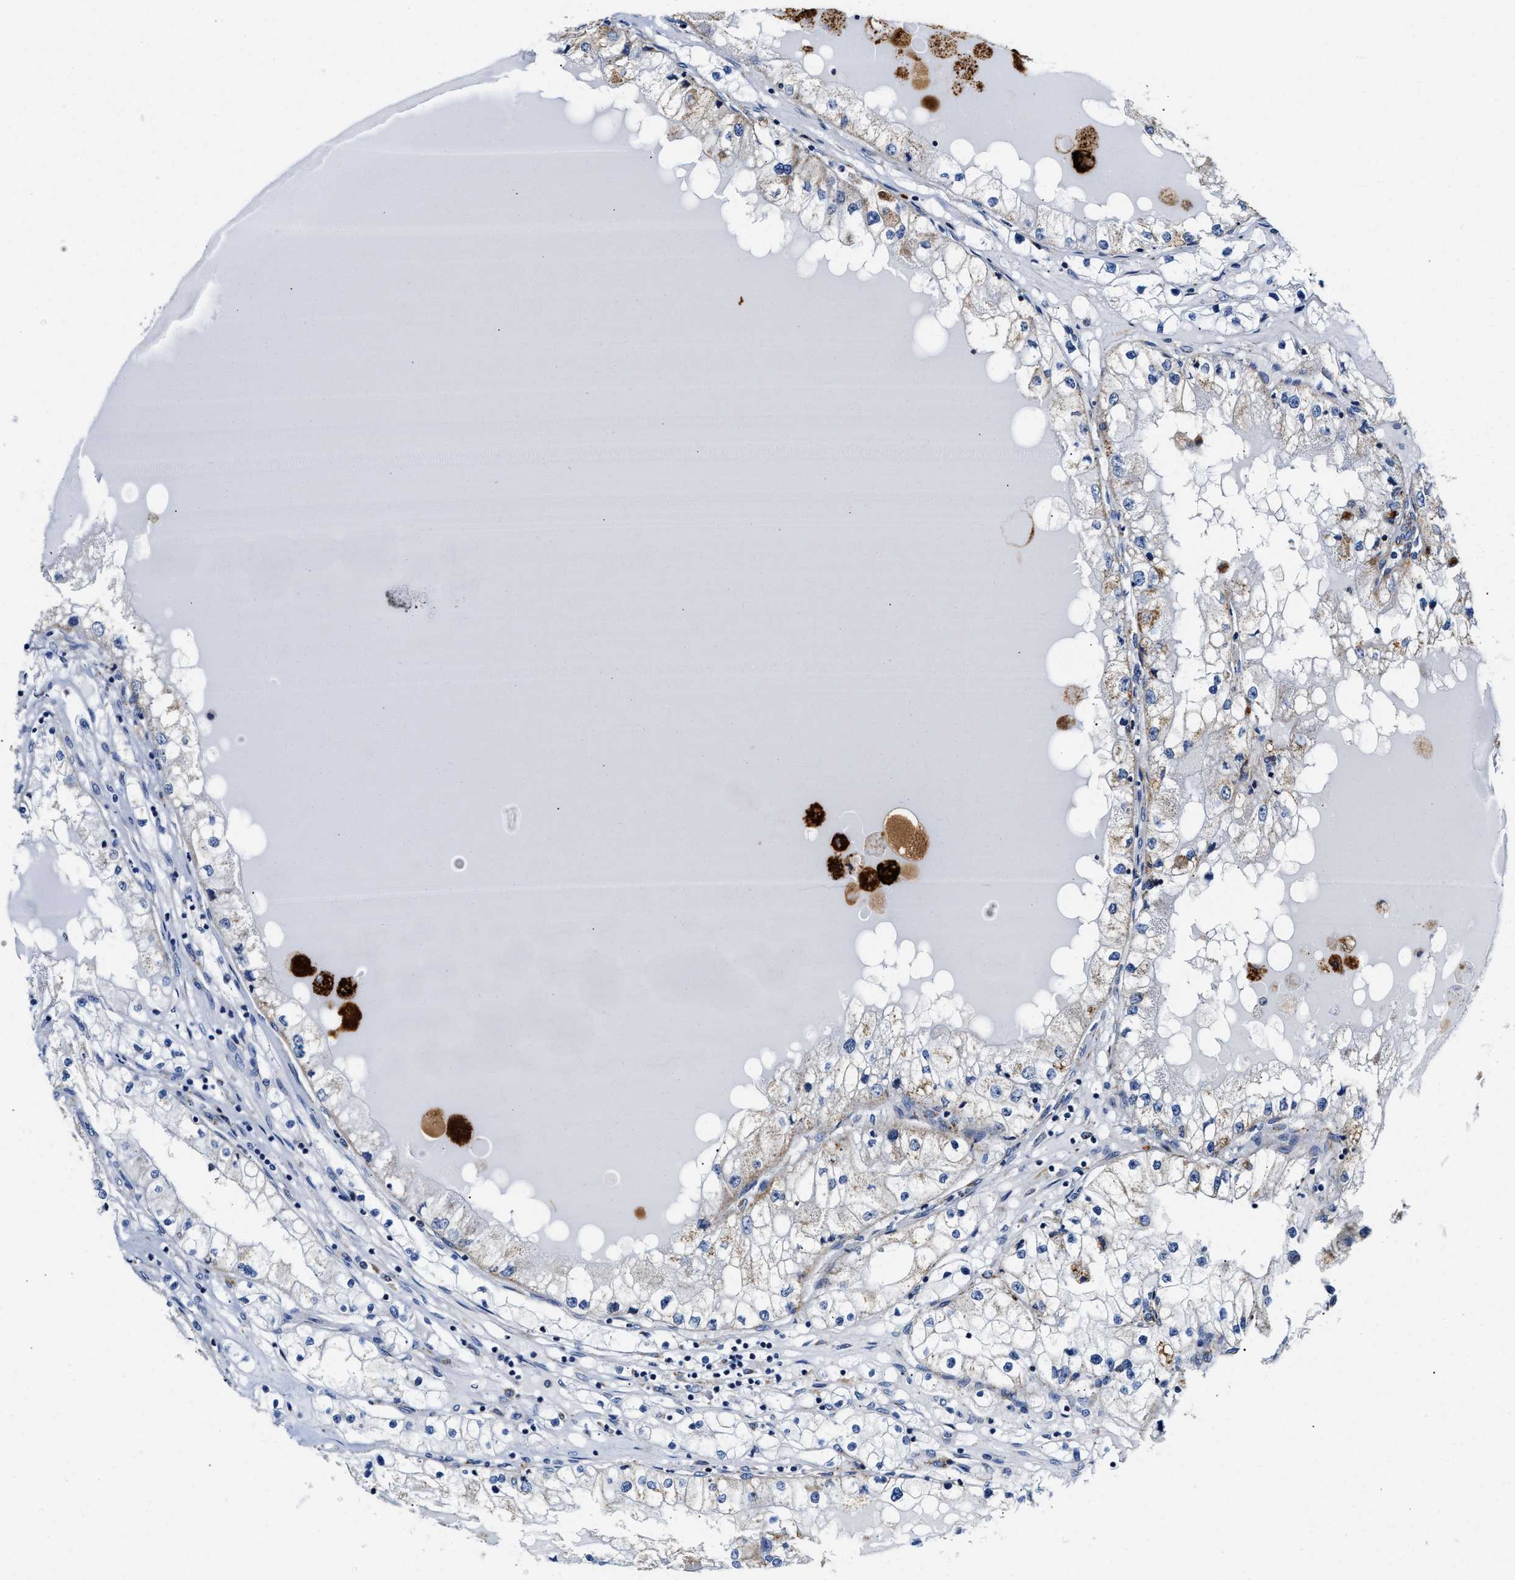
{"staining": {"intensity": "negative", "quantity": "none", "location": "none"}, "tissue": "renal cancer", "cell_type": "Tumor cells", "image_type": "cancer", "snomed": [{"axis": "morphology", "description": "Adenocarcinoma, NOS"}, {"axis": "topography", "description": "Kidney"}], "caption": "Renal cancer (adenocarcinoma) was stained to show a protein in brown. There is no significant expression in tumor cells.", "gene": "ACADVL", "patient": {"sex": "male", "age": 68}}